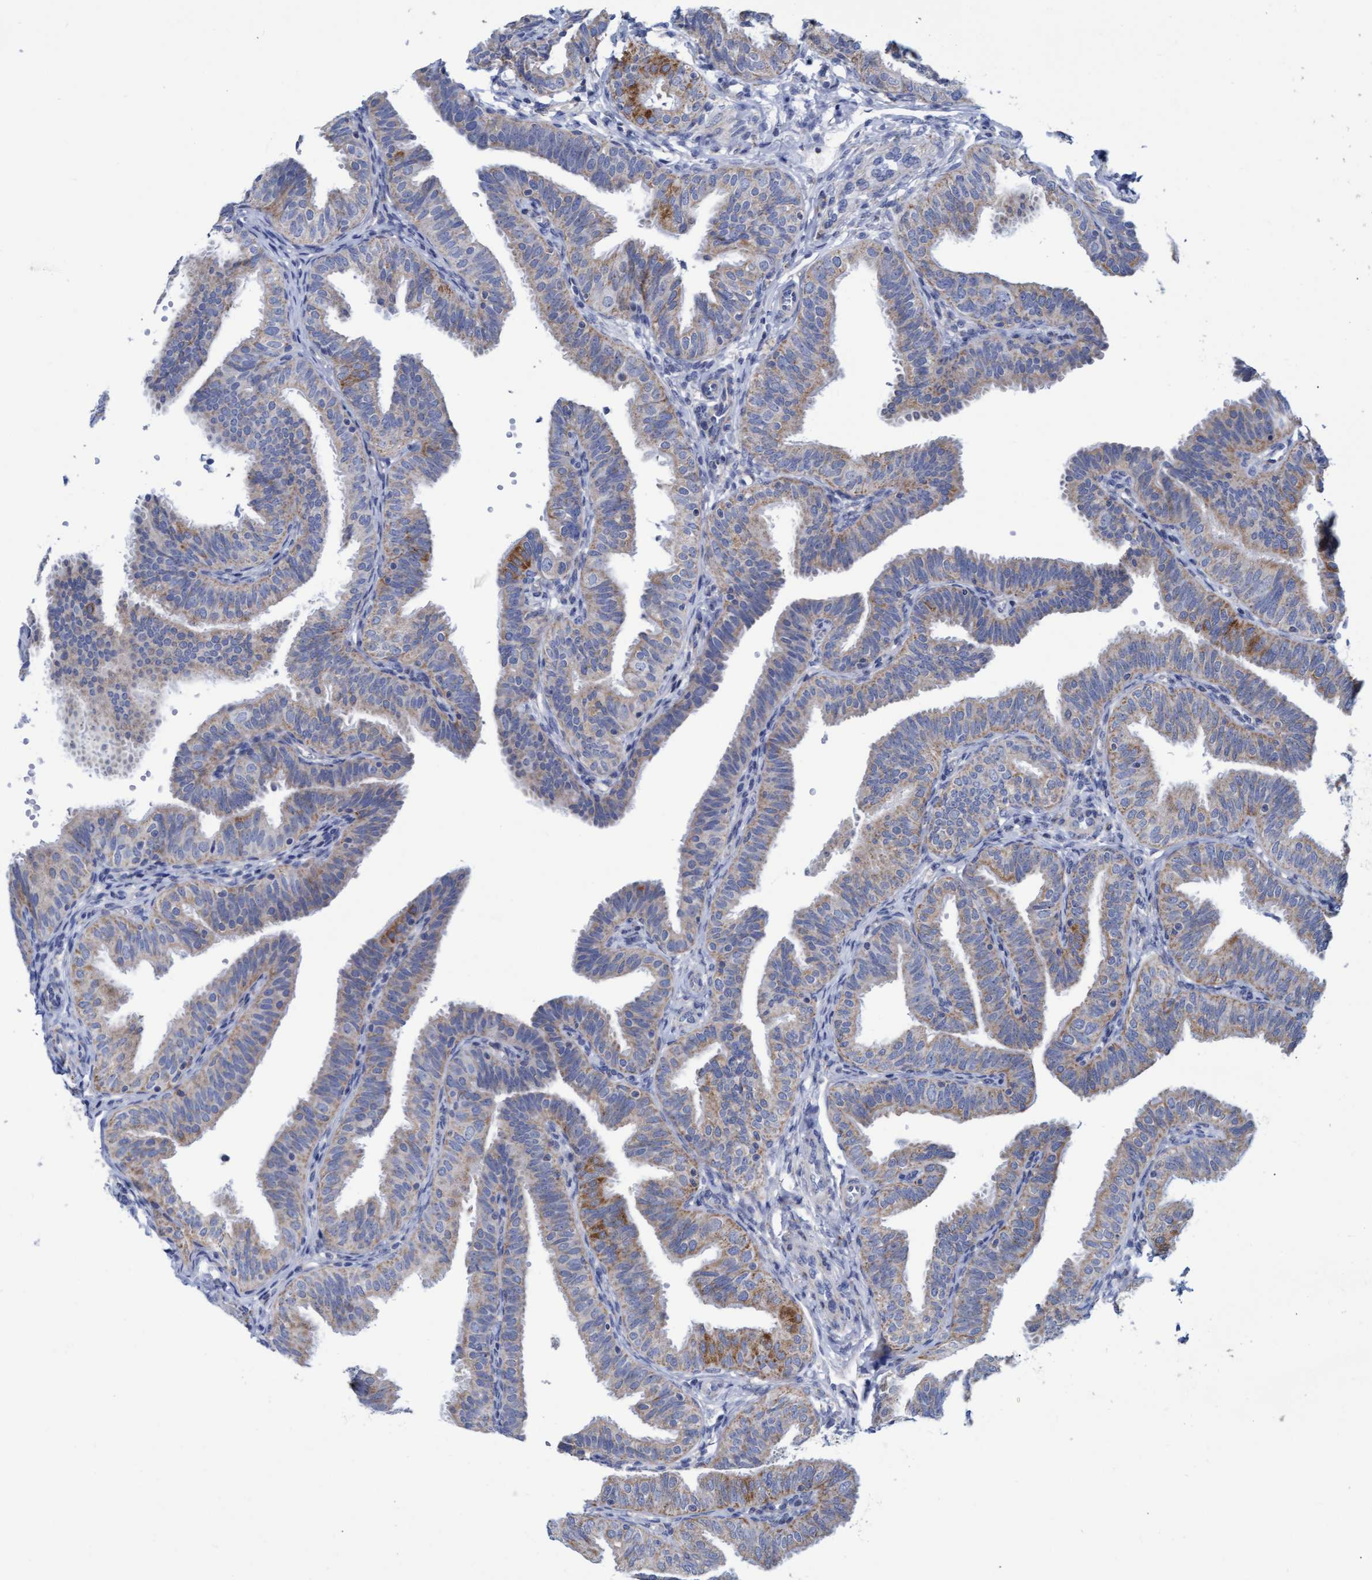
{"staining": {"intensity": "moderate", "quantity": "<25%", "location": "cytoplasmic/membranous"}, "tissue": "fallopian tube", "cell_type": "Glandular cells", "image_type": "normal", "snomed": [{"axis": "morphology", "description": "Normal tissue, NOS"}, {"axis": "topography", "description": "Fallopian tube"}], "caption": "The histopathology image shows immunohistochemical staining of normal fallopian tube. There is moderate cytoplasmic/membranous expression is seen in about <25% of glandular cells.", "gene": "ZNF750", "patient": {"sex": "female", "age": 35}}